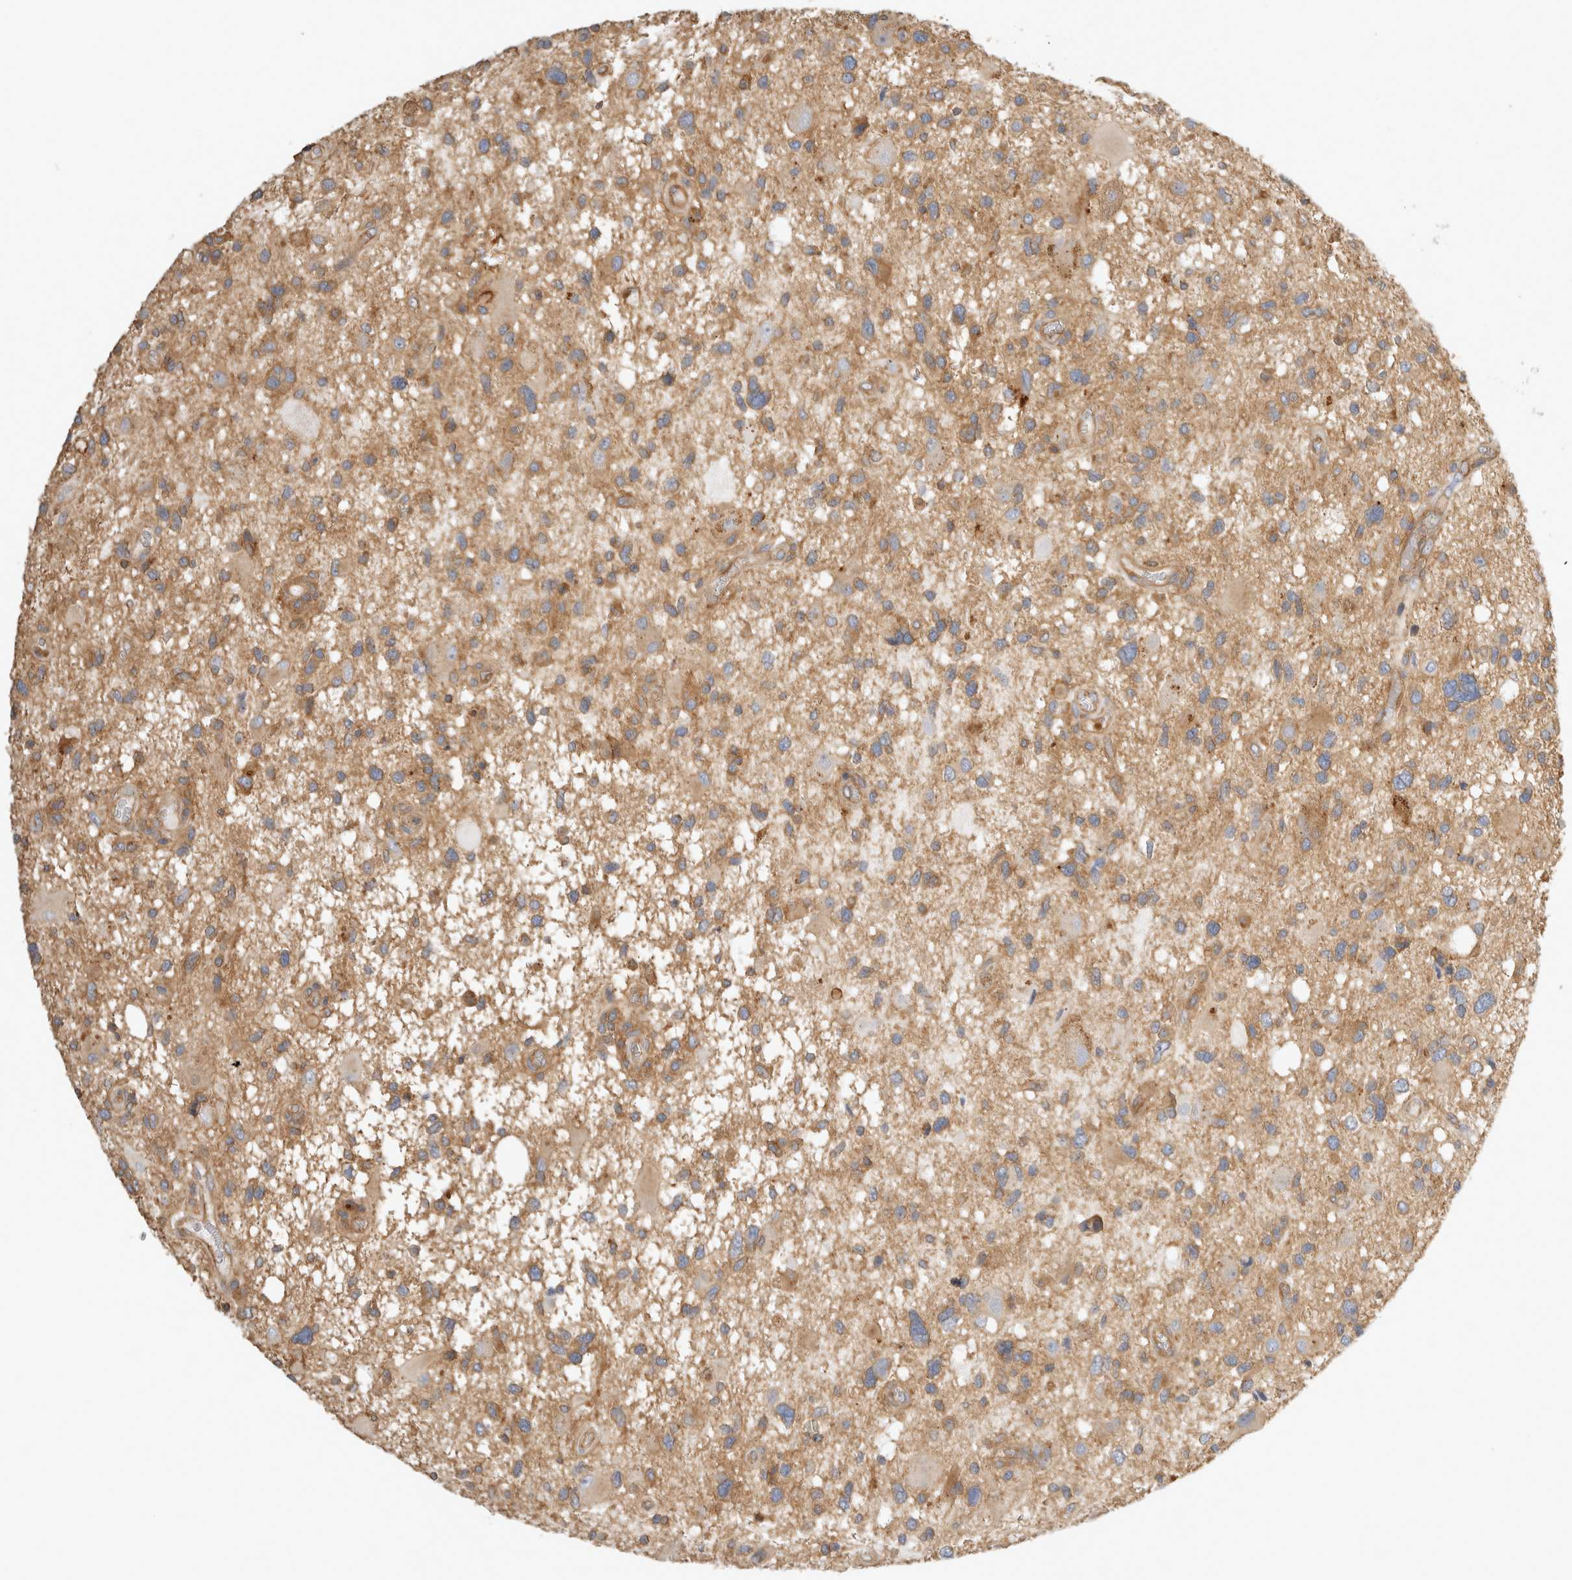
{"staining": {"intensity": "moderate", "quantity": ">75%", "location": "cytoplasmic/membranous"}, "tissue": "glioma", "cell_type": "Tumor cells", "image_type": "cancer", "snomed": [{"axis": "morphology", "description": "Glioma, malignant, High grade"}, {"axis": "topography", "description": "Brain"}], "caption": "A brown stain shows moderate cytoplasmic/membranous staining of a protein in human malignant high-grade glioma tumor cells.", "gene": "CHMP6", "patient": {"sex": "male", "age": 33}}